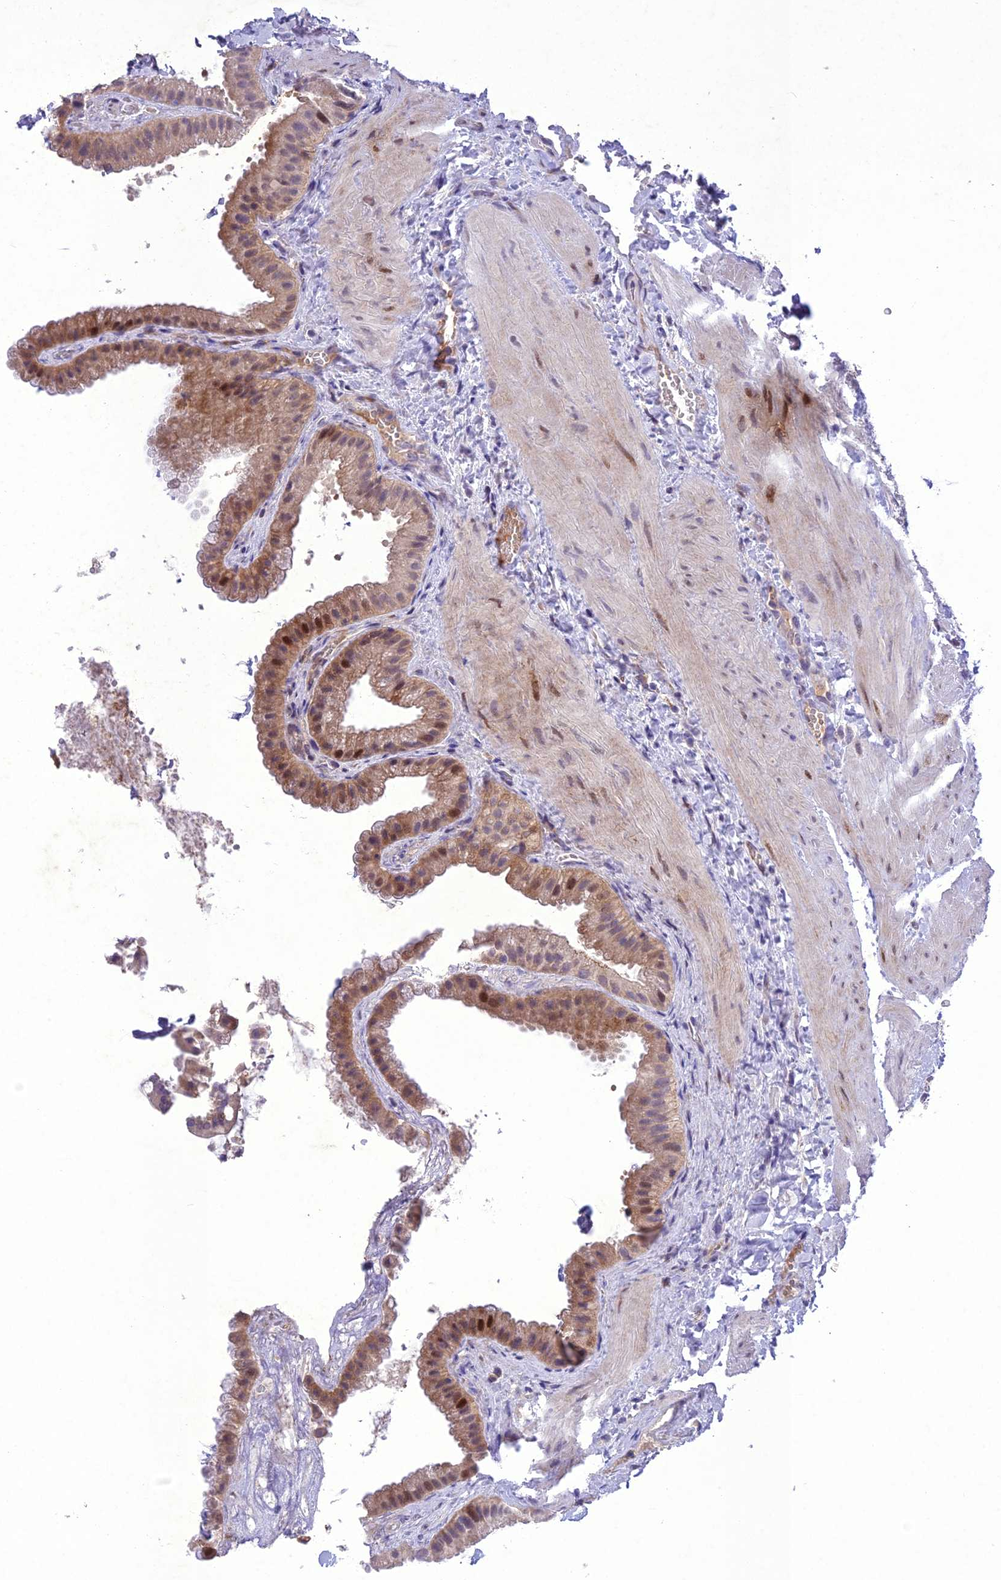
{"staining": {"intensity": "moderate", "quantity": "25%-75%", "location": "cytoplasmic/membranous,nuclear"}, "tissue": "gallbladder", "cell_type": "Glandular cells", "image_type": "normal", "snomed": [{"axis": "morphology", "description": "Normal tissue, NOS"}, {"axis": "topography", "description": "Gallbladder"}], "caption": "Immunohistochemistry (IHC) of unremarkable human gallbladder reveals medium levels of moderate cytoplasmic/membranous,nuclear staining in approximately 25%-75% of glandular cells.", "gene": "ANKRD52", "patient": {"sex": "male", "age": 55}}